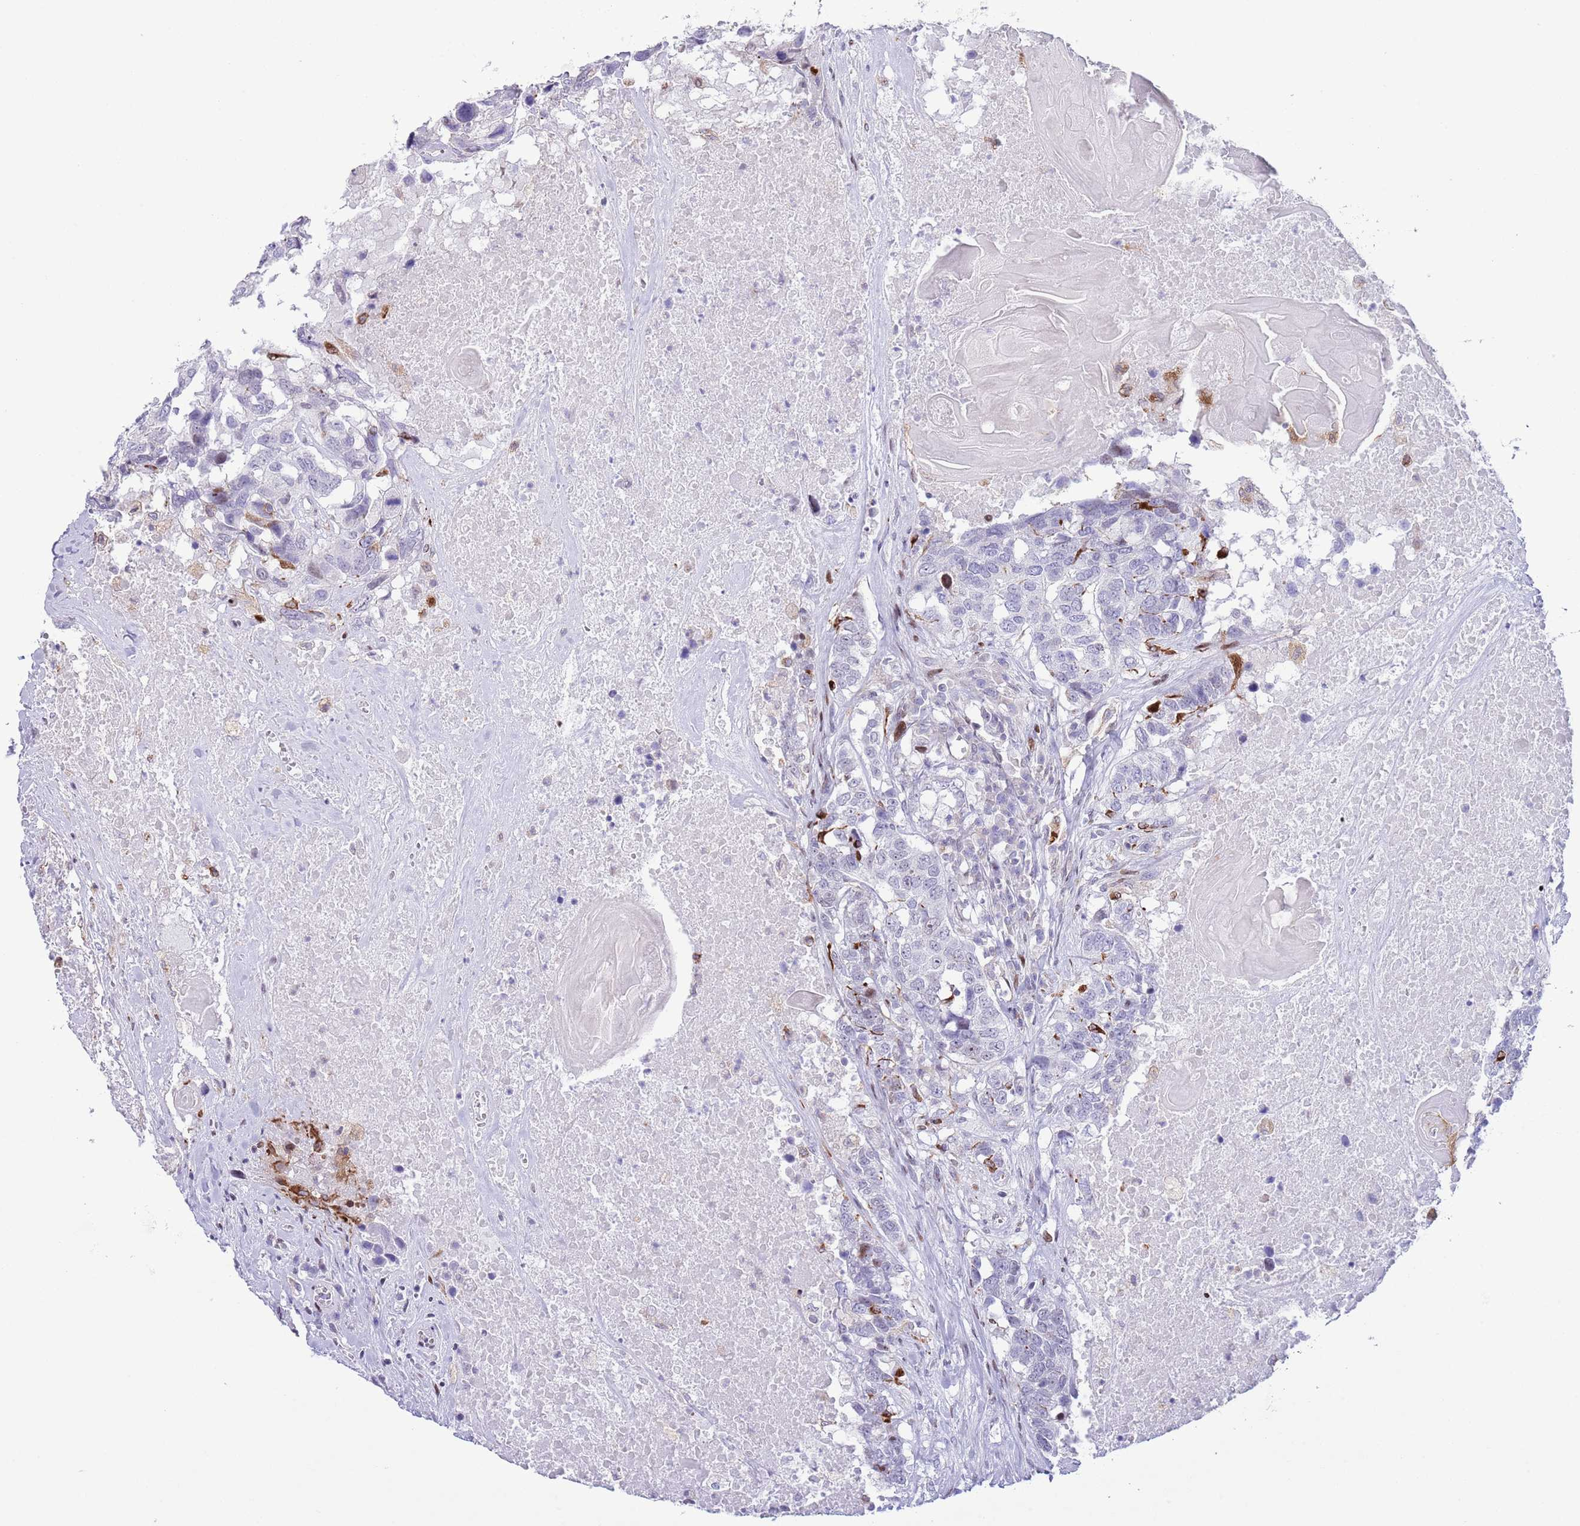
{"staining": {"intensity": "negative", "quantity": "none", "location": "none"}, "tissue": "head and neck cancer", "cell_type": "Tumor cells", "image_type": "cancer", "snomed": [{"axis": "morphology", "description": "Squamous cell carcinoma, NOS"}, {"axis": "topography", "description": "Head-Neck"}], "caption": "An image of human squamous cell carcinoma (head and neck) is negative for staining in tumor cells.", "gene": "ANO8", "patient": {"sex": "male", "age": 66}}